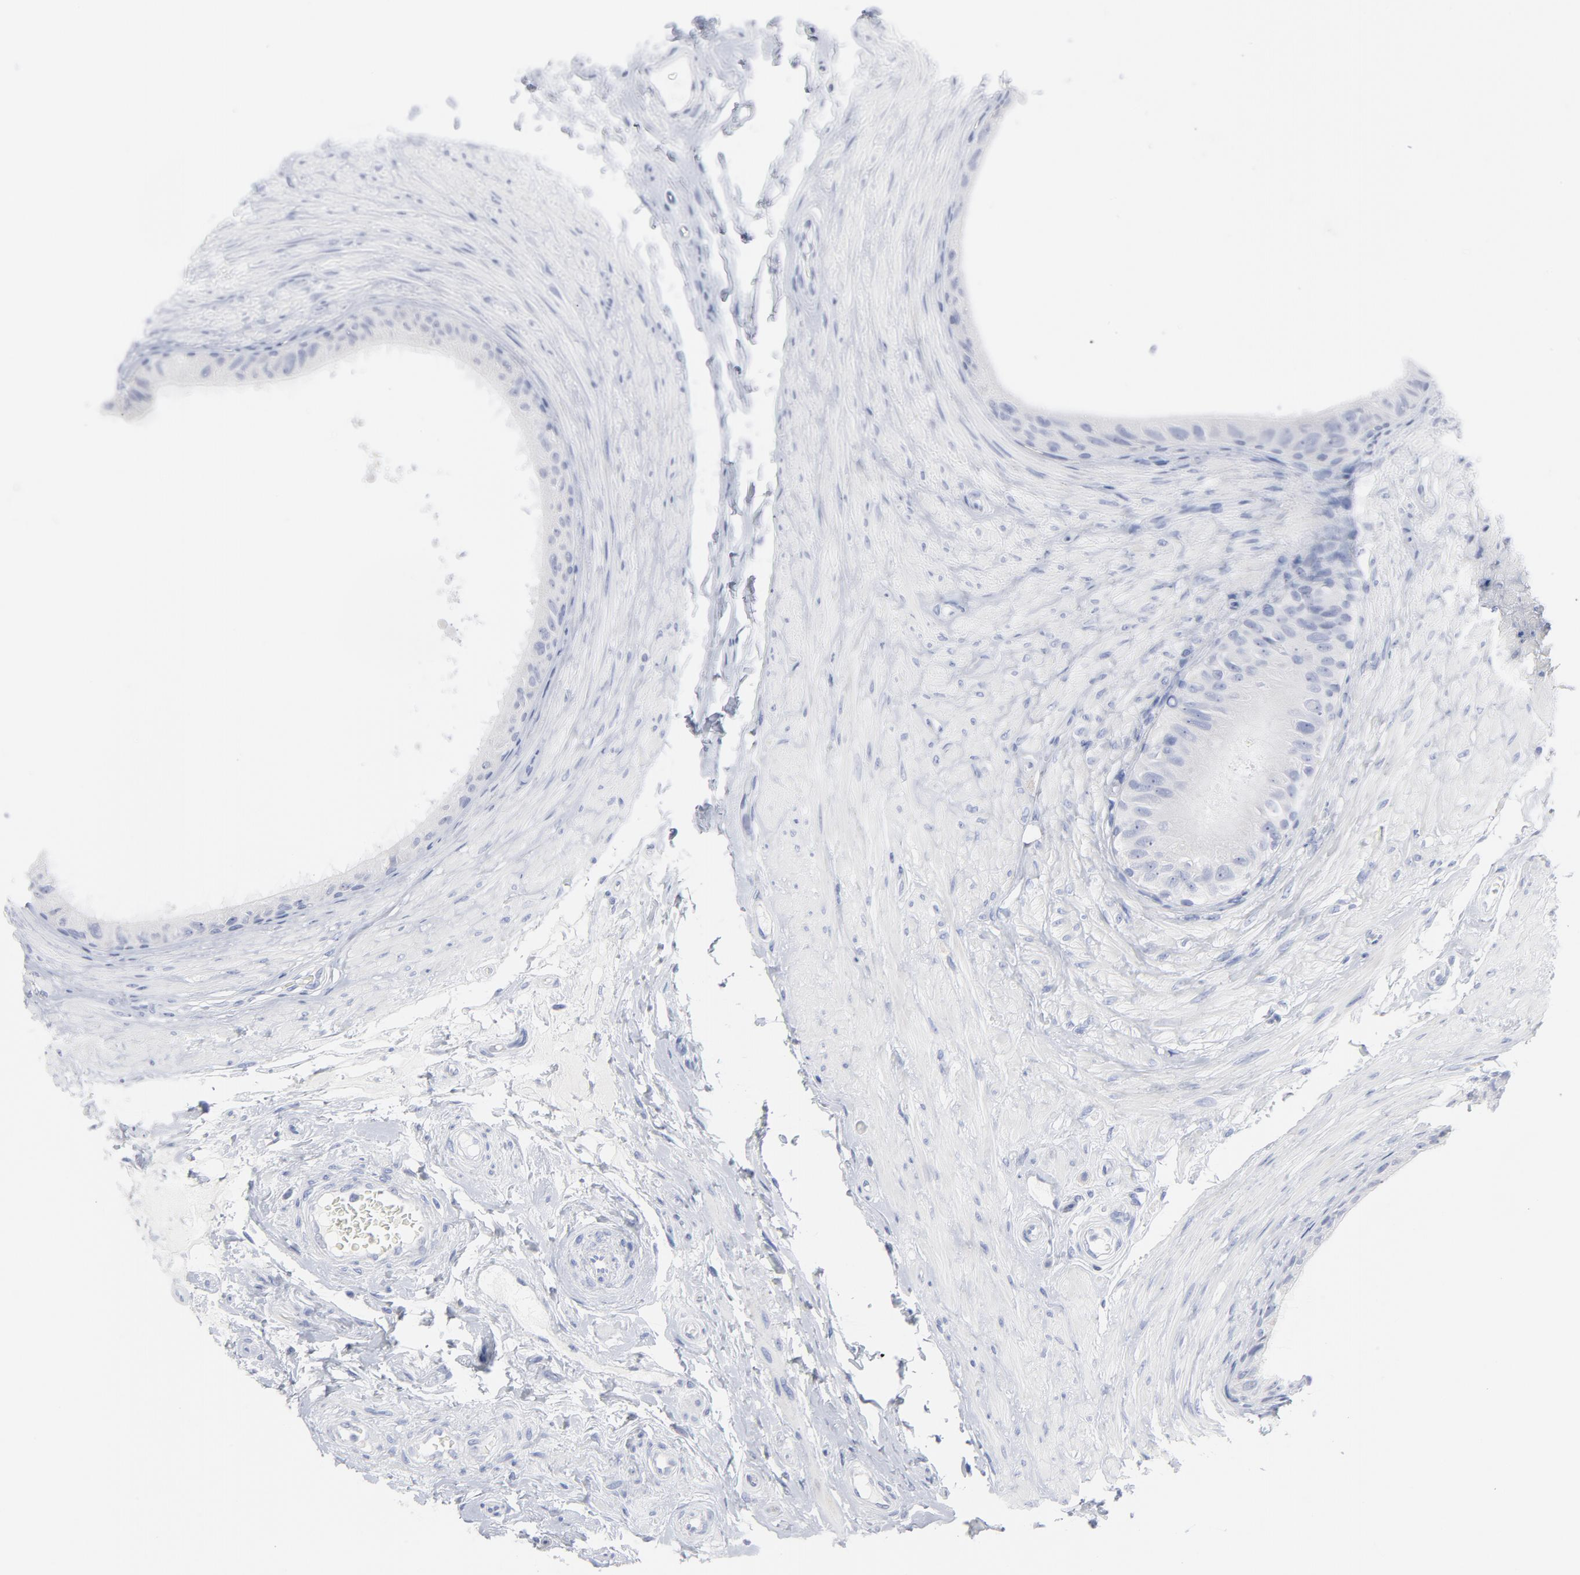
{"staining": {"intensity": "negative", "quantity": "none", "location": "none"}, "tissue": "epididymis", "cell_type": "Glandular cells", "image_type": "normal", "snomed": [{"axis": "morphology", "description": "Normal tissue, NOS"}, {"axis": "topography", "description": "Epididymis"}], "caption": "DAB (3,3'-diaminobenzidine) immunohistochemical staining of normal epididymis reveals no significant expression in glandular cells. Brightfield microscopy of immunohistochemistry stained with DAB (brown) and hematoxylin (blue), captured at high magnification.", "gene": "P2RY8", "patient": {"sex": "male", "age": 68}}